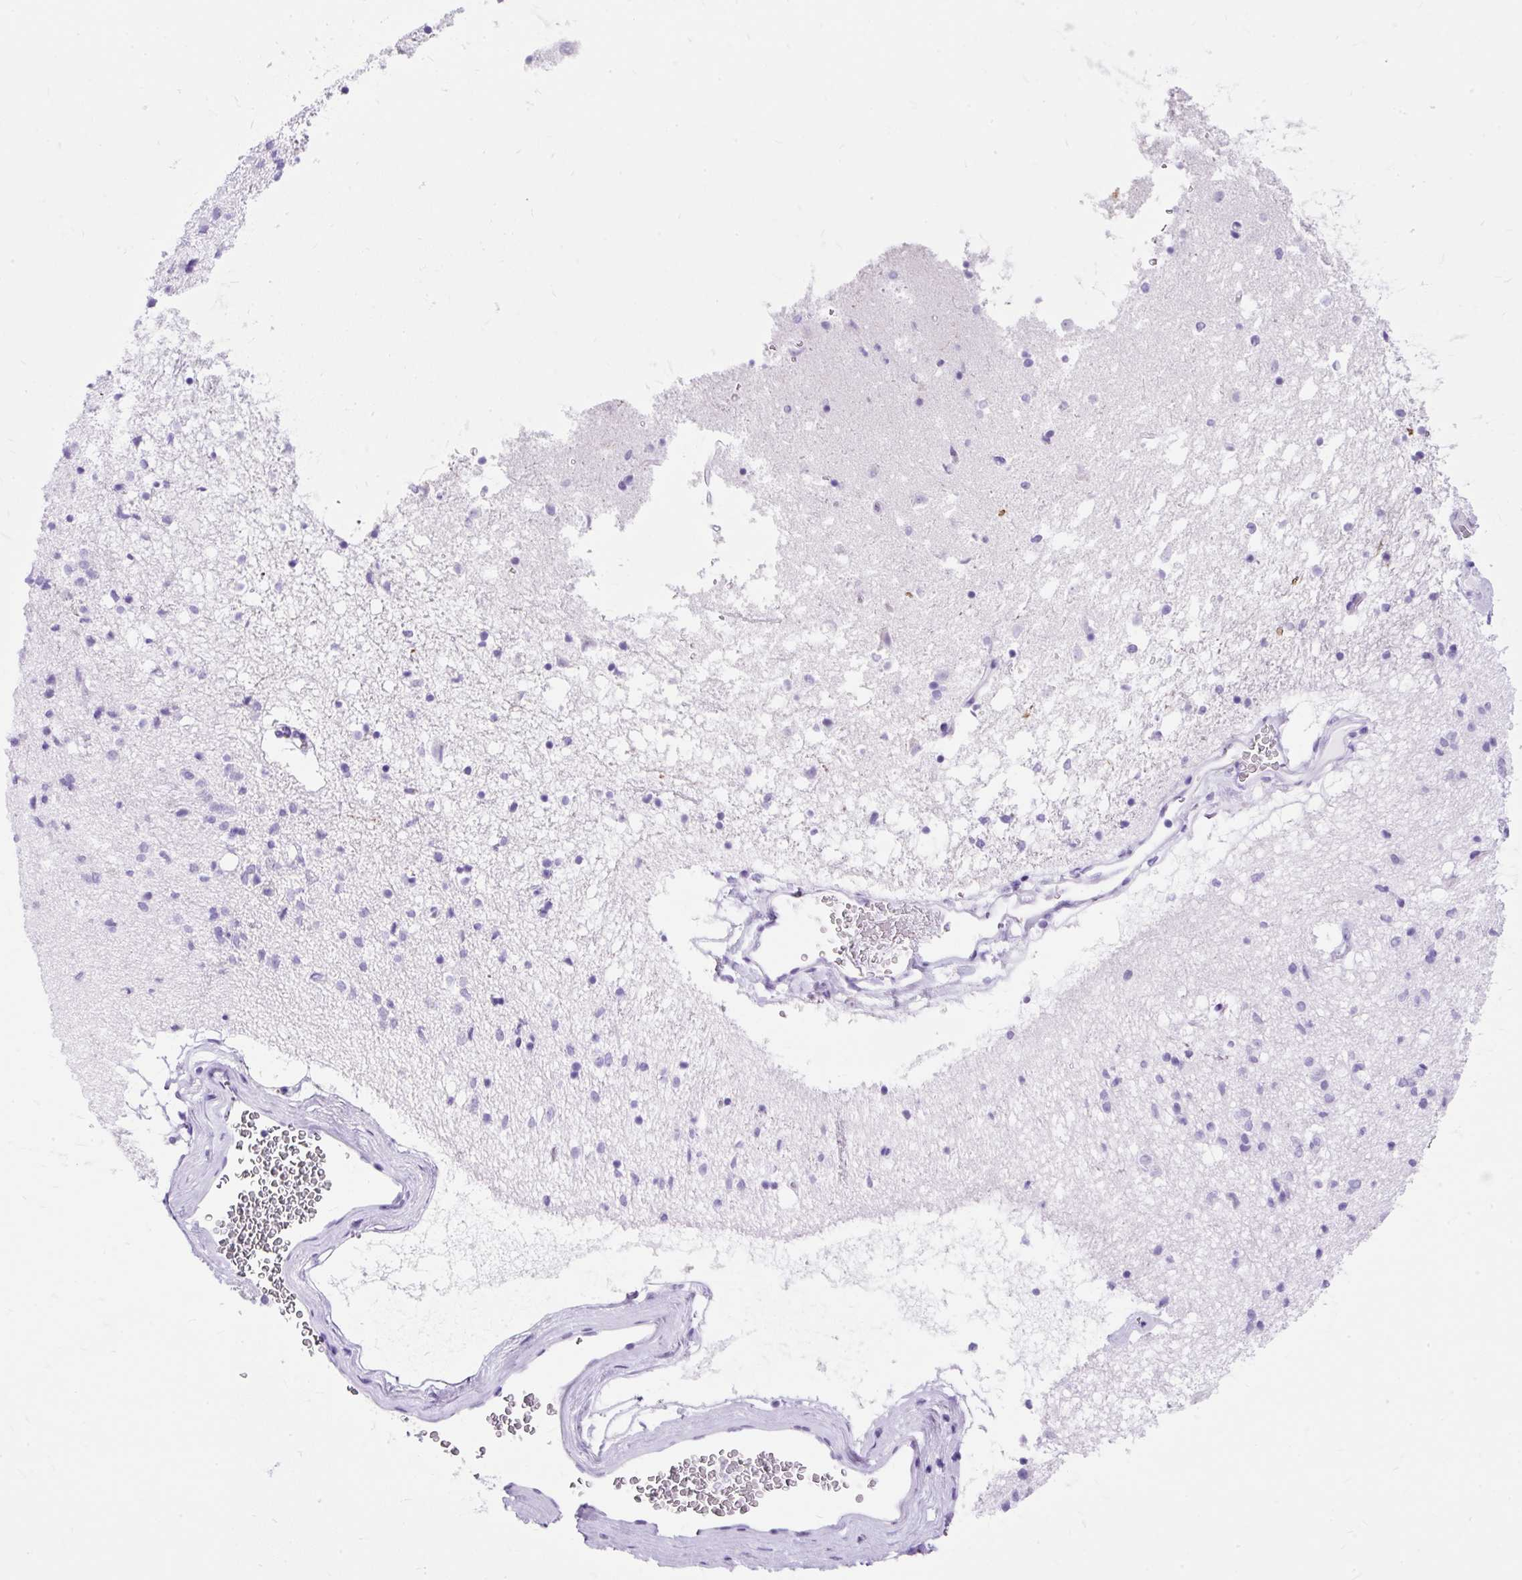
{"staining": {"intensity": "negative", "quantity": "none", "location": "none"}, "tissue": "caudate", "cell_type": "Glial cells", "image_type": "normal", "snomed": [{"axis": "morphology", "description": "Normal tissue, NOS"}, {"axis": "topography", "description": "Lateral ventricle wall"}], "caption": "The micrograph exhibits no significant staining in glial cells of caudate. (Brightfield microscopy of DAB IHC at high magnification).", "gene": "PVALB", "patient": {"sex": "male", "age": 58}}